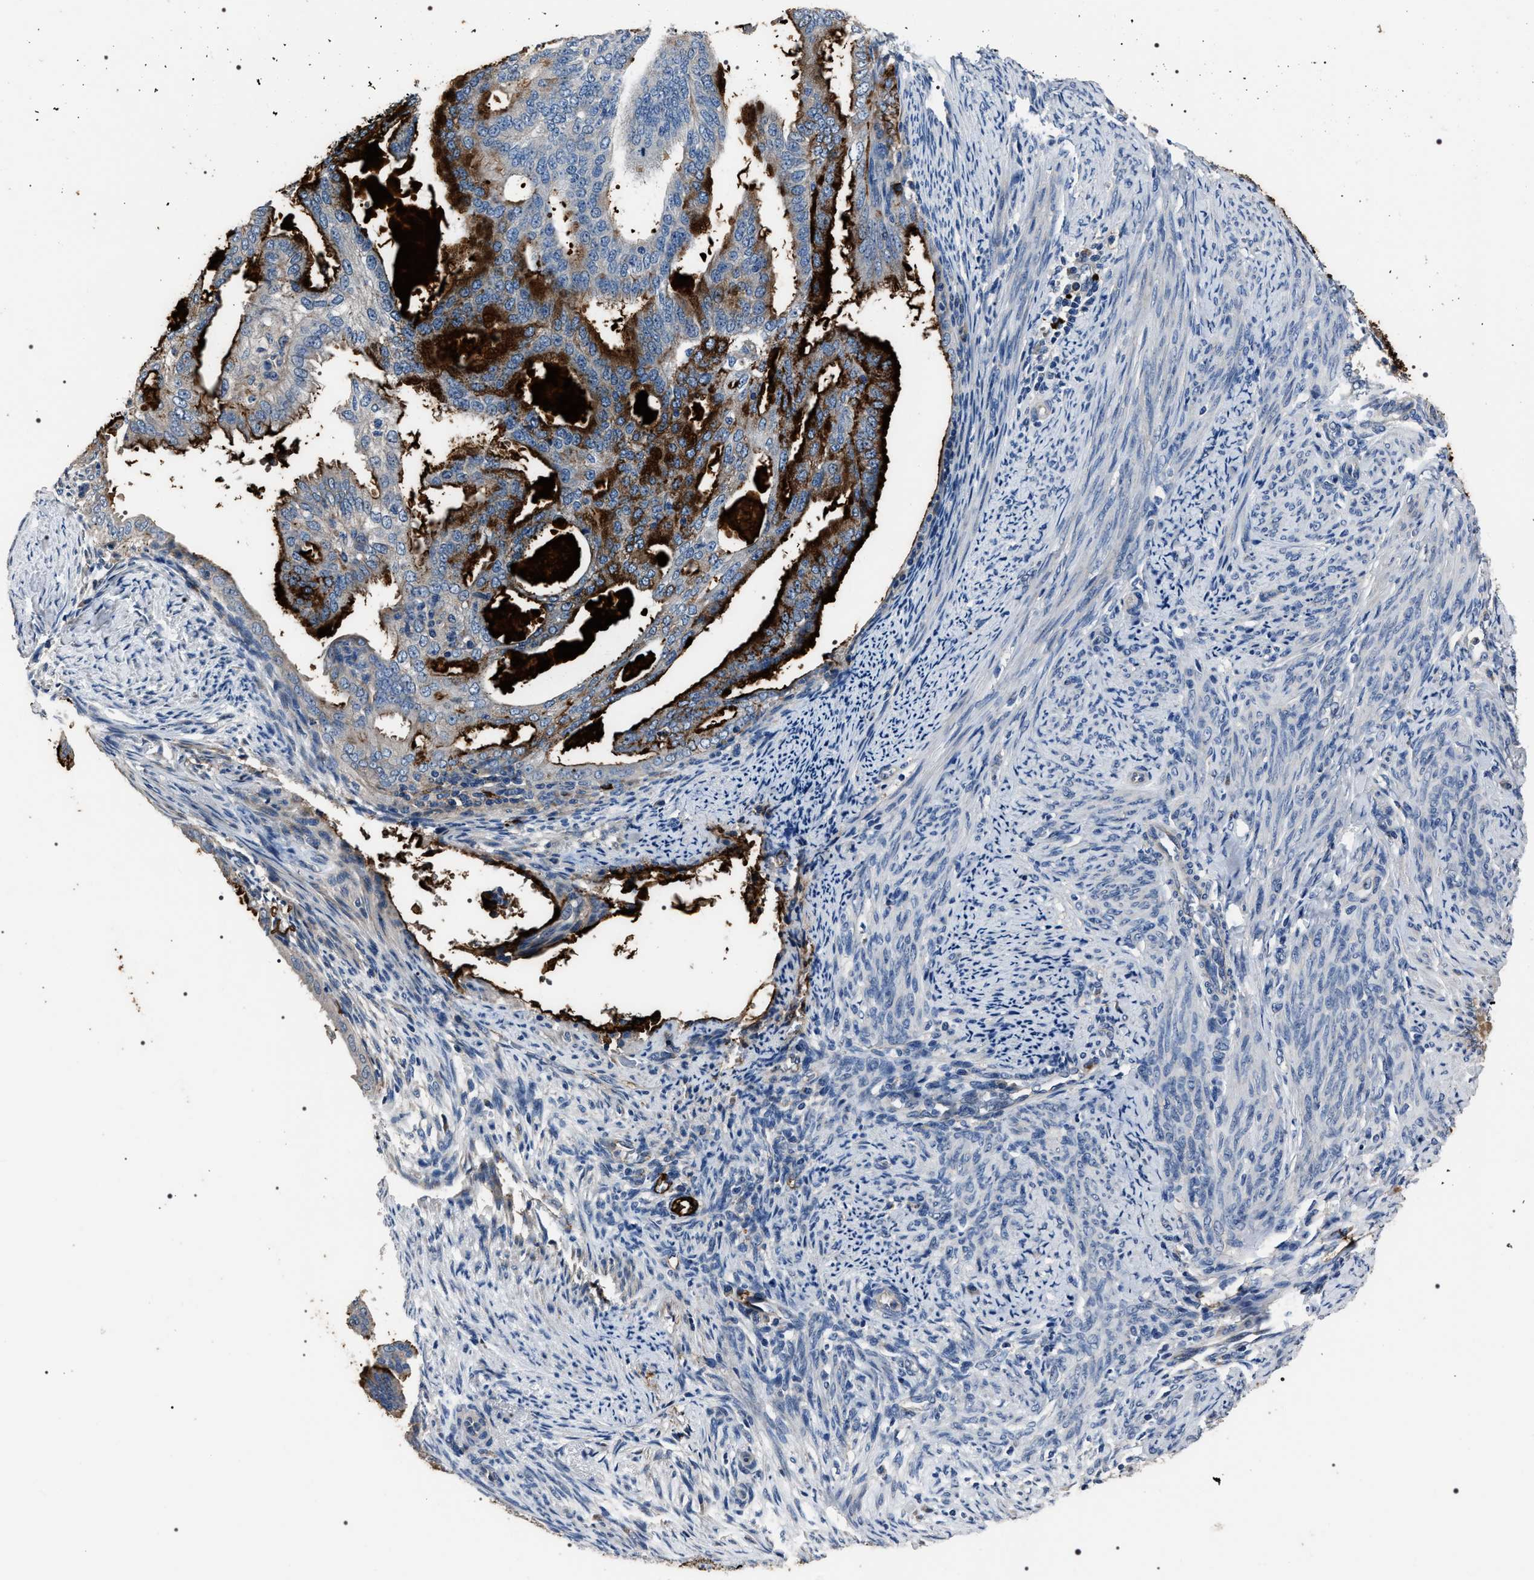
{"staining": {"intensity": "strong", "quantity": ">75%", "location": "cytoplasmic/membranous"}, "tissue": "endometrial cancer", "cell_type": "Tumor cells", "image_type": "cancer", "snomed": [{"axis": "morphology", "description": "Adenocarcinoma, NOS"}, {"axis": "topography", "description": "Endometrium"}], "caption": "Immunohistochemical staining of endometrial cancer (adenocarcinoma) reveals strong cytoplasmic/membranous protein expression in approximately >75% of tumor cells.", "gene": "TRIM54", "patient": {"sex": "female", "age": 58}}